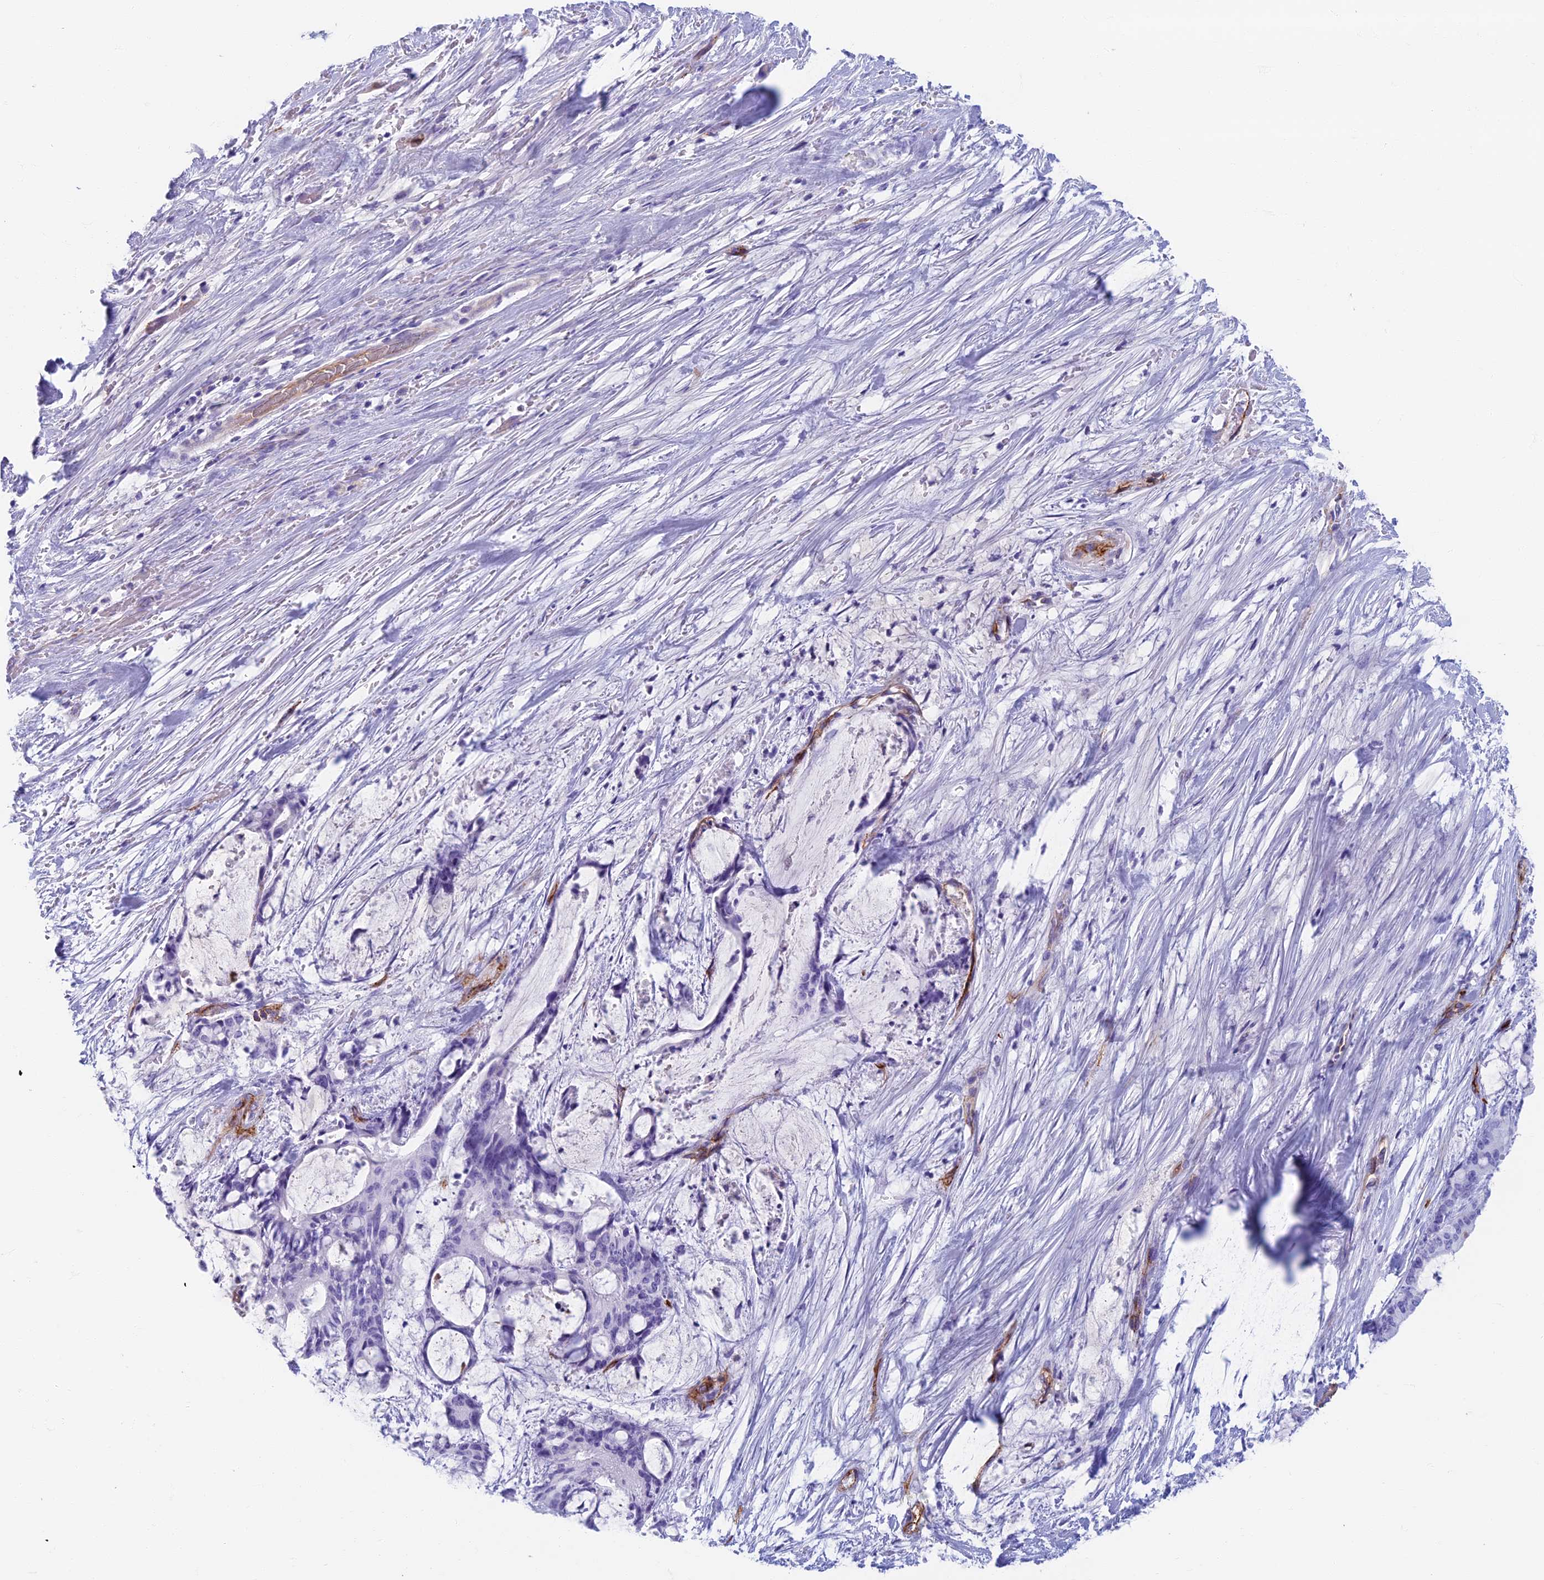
{"staining": {"intensity": "negative", "quantity": "none", "location": "none"}, "tissue": "liver cancer", "cell_type": "Tumor cells", "image_type": "cancer", "snomed": [{"axis": "morphology", "description": "Normal tissue, NOS"}, {"axis": "morphology", "description": "Cholangiocarcinoma"}, {"axis": "topography", "description": "Liver"}, {"axis": "topography", "description": "Peripheral nerve tissue"}], "caption": "Liver cancer (cholangiocarcinoma) was stained to show a protein in brown. There is no significant expression in tumor cells.", "gene": "ETFRF1", "patient": {"sex": "female", "age": 73}}